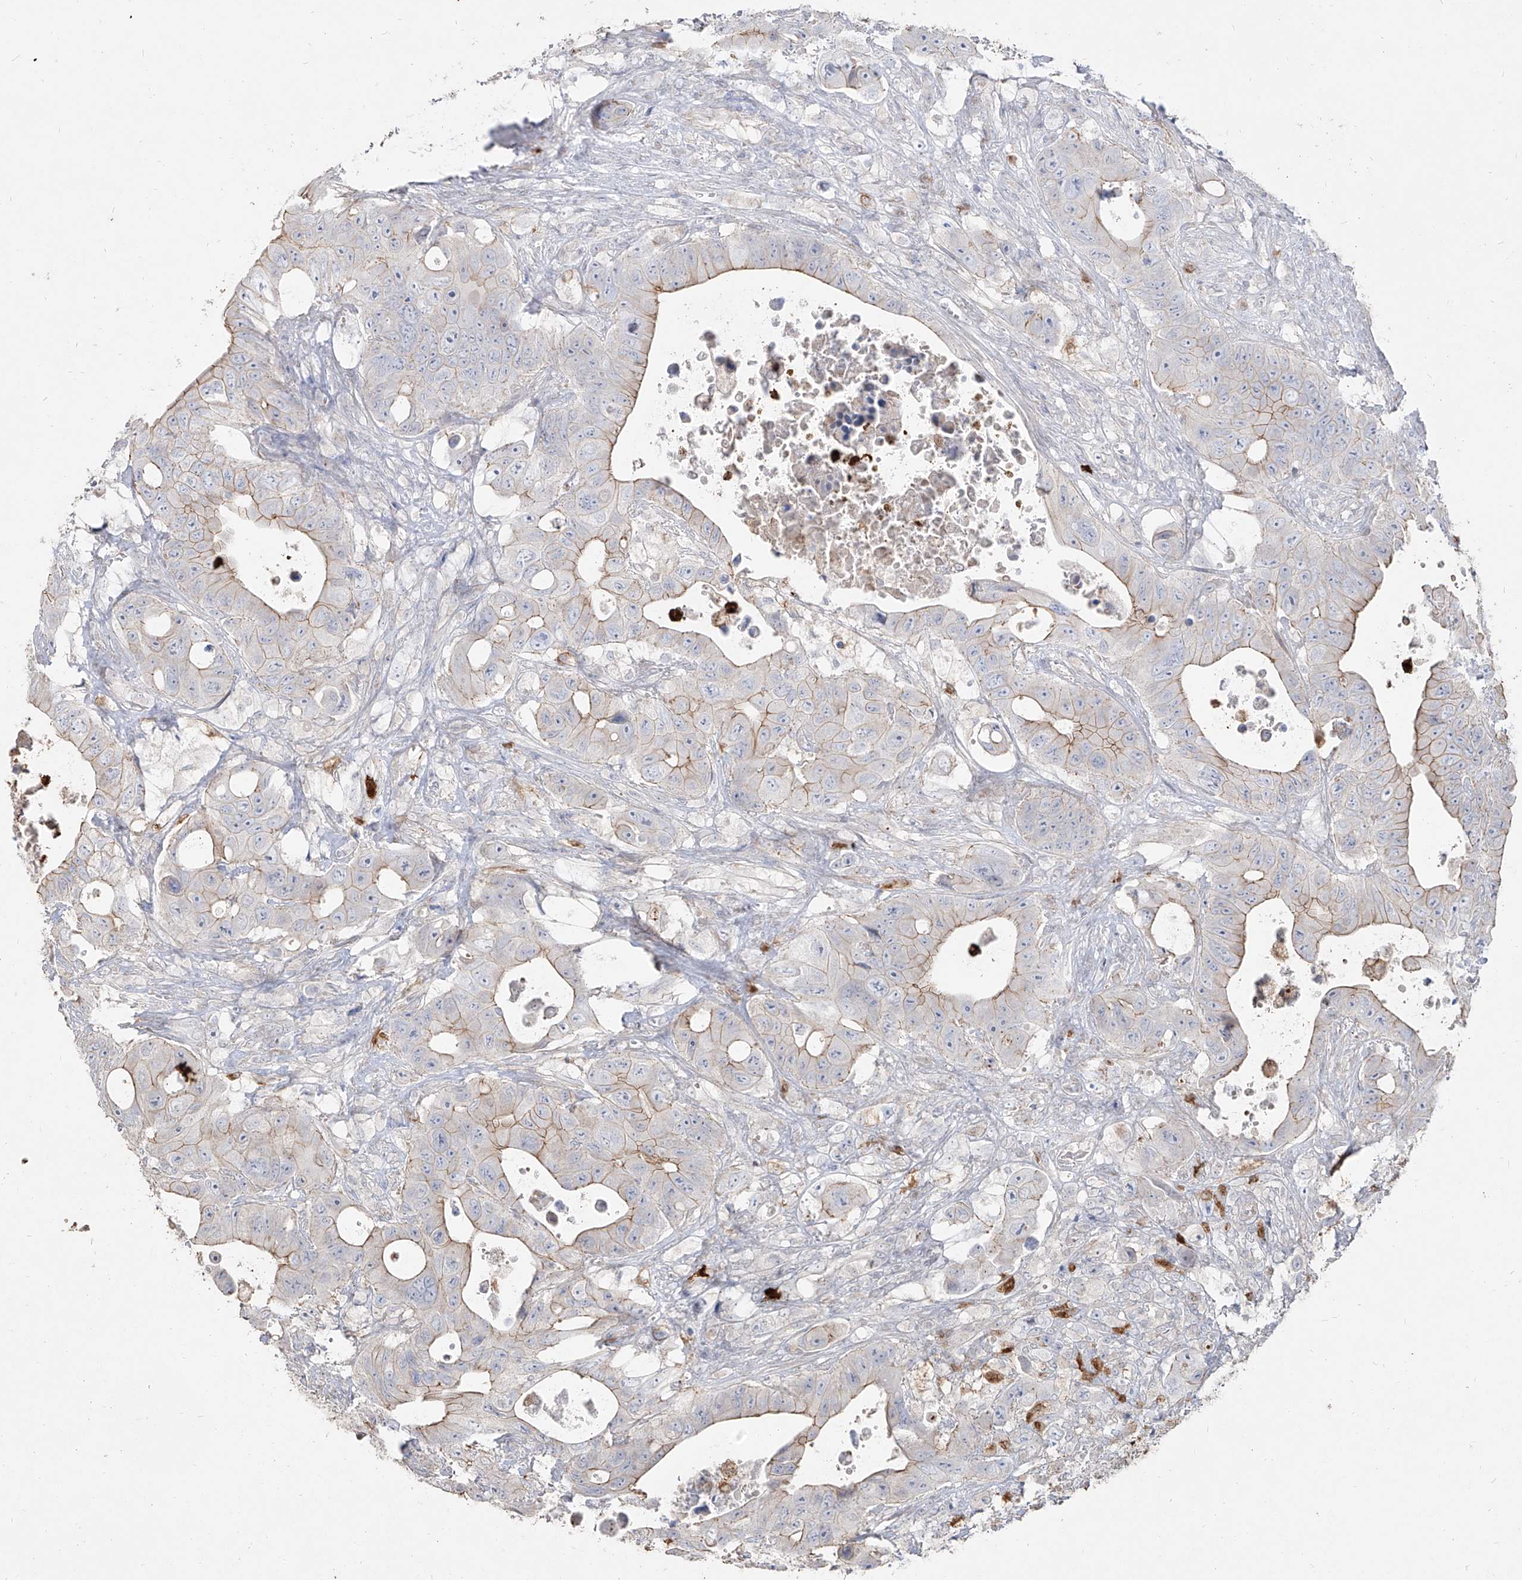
{"staining": {"intensity": "moderate", "quantity": "<25%", "location": "cytoplasmic/membranous"}, "tissue": "colorectal cancer", "cell_type": "Tumor cells", "image_type": "cancer", "snomed": [{"axis": "morphology", "description": "Adenocarcinoma, NOS"}, {"axis": "topography", "description": "Colon"}], "caption": "Colorectal adenocarcinoma tissue exhibits moderate cytoplasmic/membranous expression in approximately <25% of tumor cells, visualized by immunohistochemistry. (Stains: DAB in brown, nuclei in blue, Microscopy: brightfield microscopy at high magnification).", "gene": "ZNF227", "patient": {"sex": "female", "age": 46}}